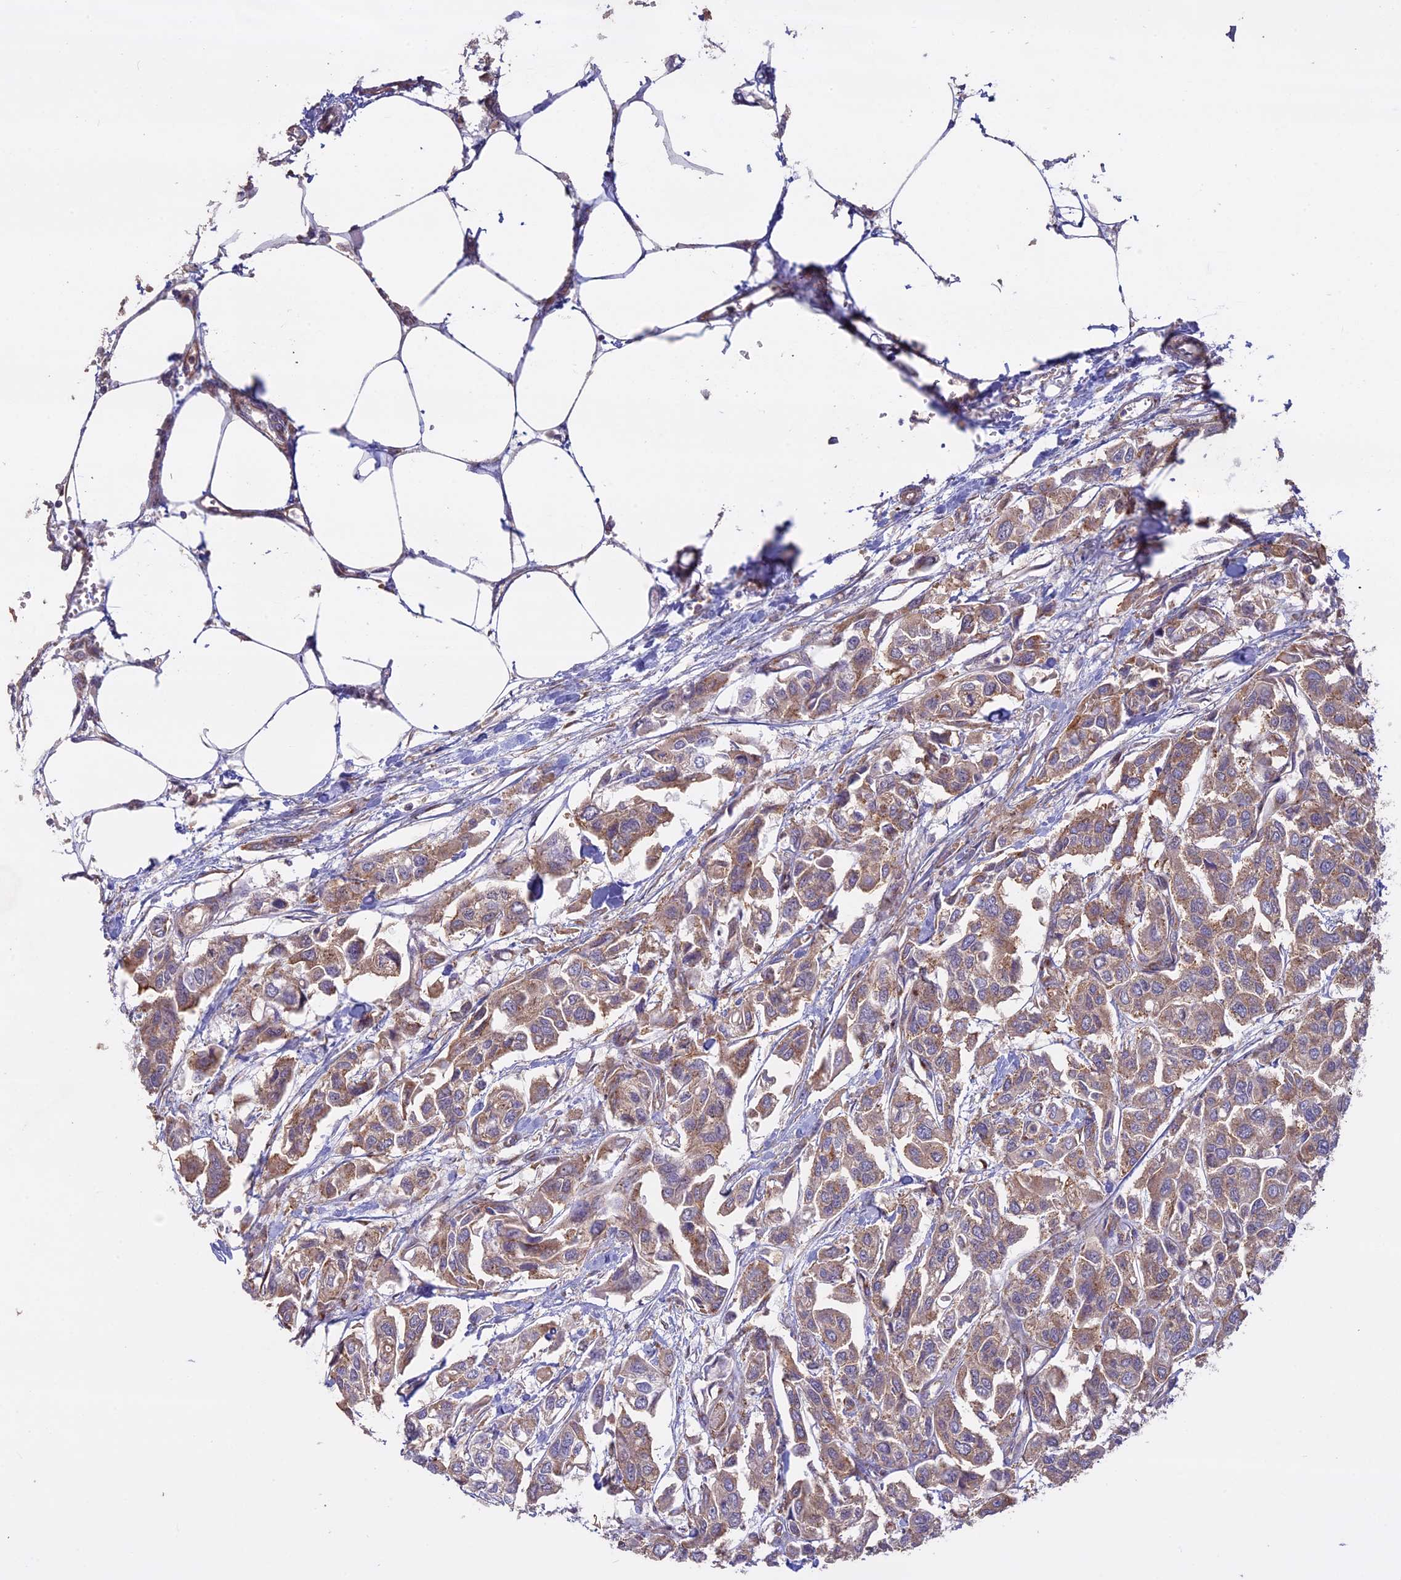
{"staining": {"intensity": "moderate", "quantity": ">75%", "location": "cytoplasmic/membranous"}, "tissue": "urothelial cancer", "cell_type": "Tumor cells", "image_type": "cancer", "snomed": [{"axis": "morphology", "description": "Urothelial carcinoma, High grade"}, {"axis": "topography", "description": "Urinary bladder"}], "caption": "The micrograph demonstrates a brown stain indicating the presence of a protein in the cytoplasmic/membranous of tumor cells in urothelial cancer.", "gene": "CLINT1", "patient": {"sex": "male", "age": 67}}